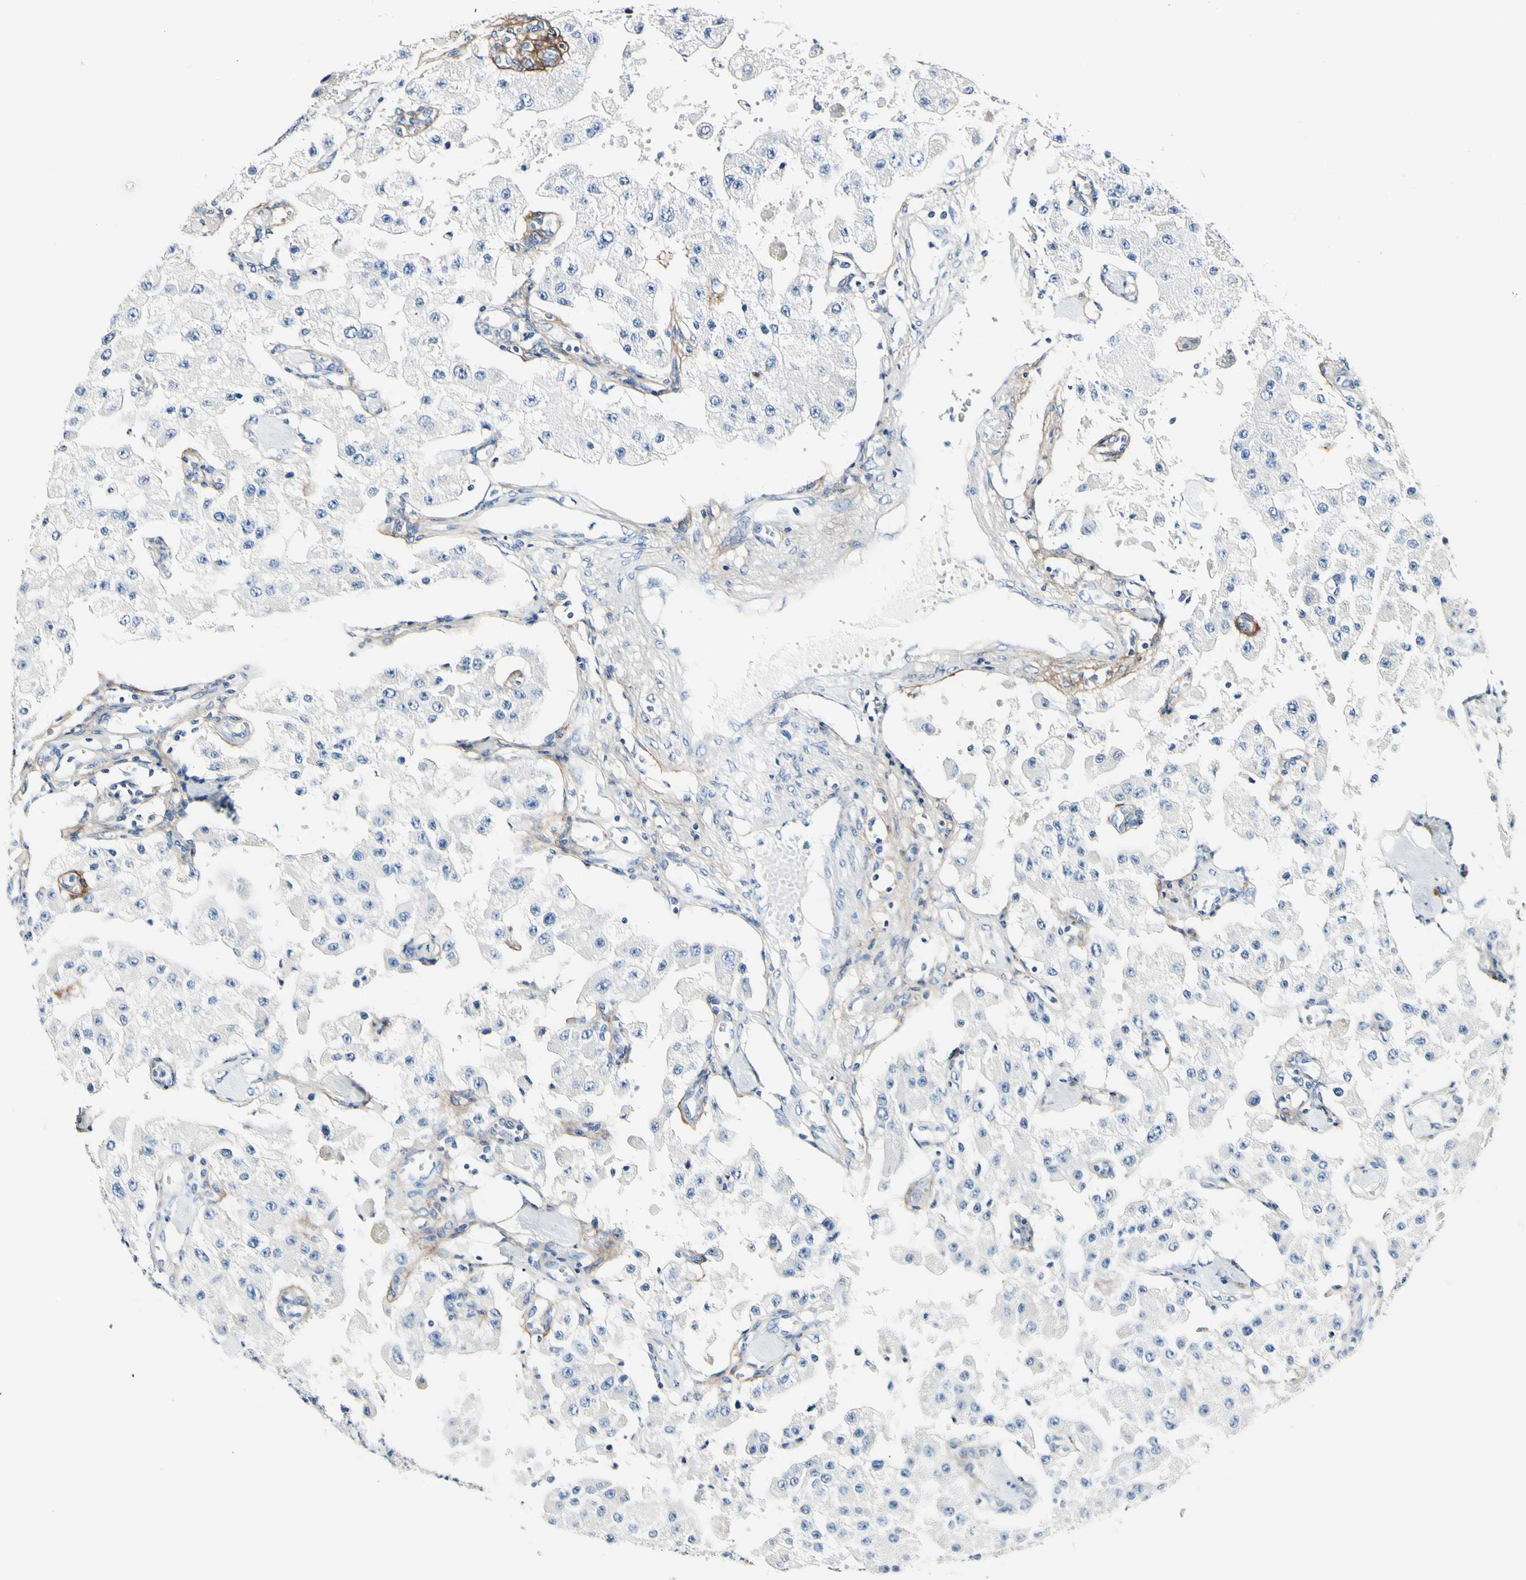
{"staining": {"intensity": "negative", "quantity": "none", "location": "none"}, "tissue": "carcinoid", "cell_type": "Tumor cells", "image_type": "cancer", "snomed": [{"axis": "morphology", "description": "Carcinoid, malignant, NOS"}, {"axis": "topography", "description": "Pancreas"}], "caption": "There is no significant positivity in tumor cells of carcinoid (malignant).", "gene": "COL6A3", "patient": {"sex": "male", "age": 41}}